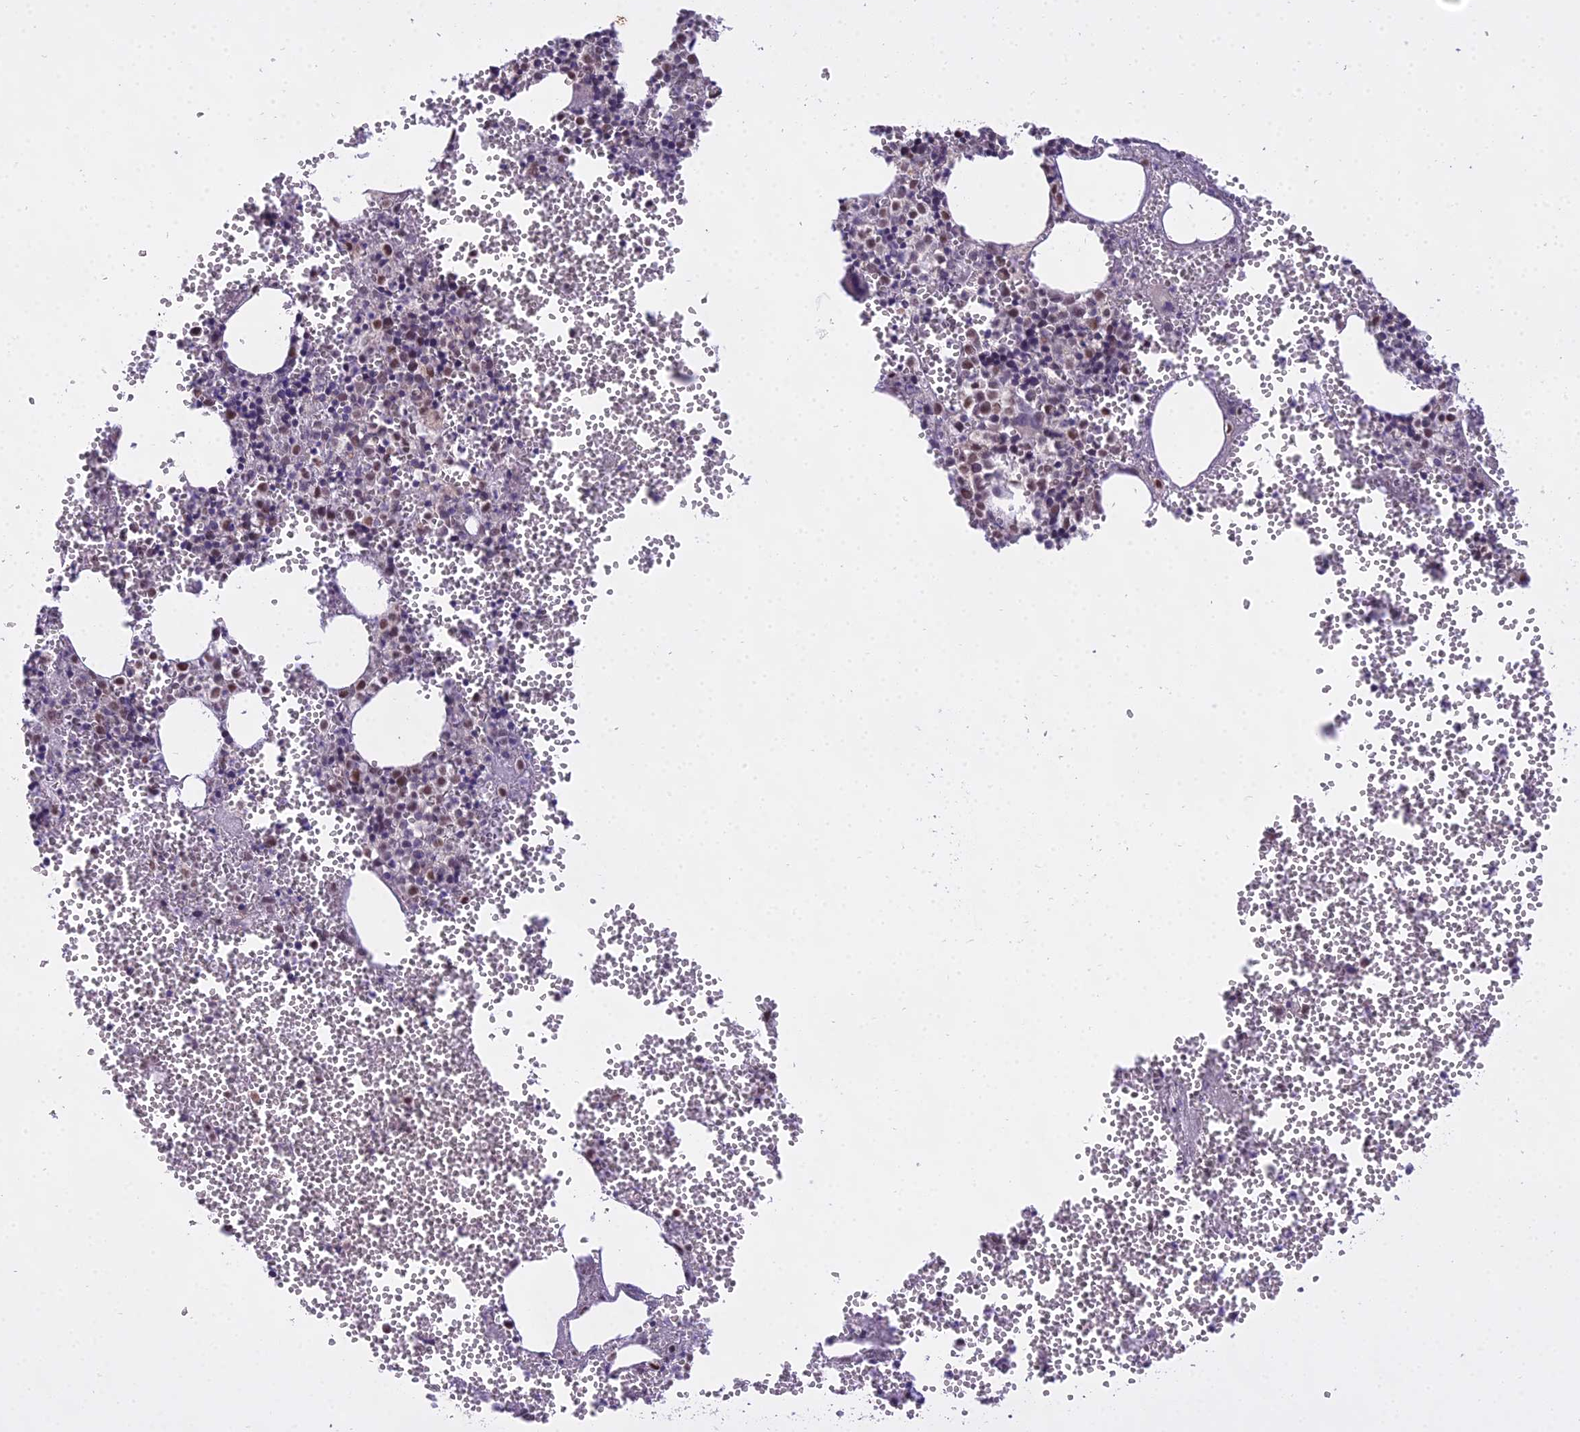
{"staining": {"intensity": "moderate", "quantity": "25%-75%", "location": "nuclear"}, "tissue": "bone marrow", "cell_type": "Hematopoietic cells", "image_type": "normal", "snomed": [{"axis": "morphology", "description": "Normal tissue, NOS"}, {"axis": "topography", "description": "Bone marrow"}], "caption": "A photomicrograph of human bone marrow stained for a protein displays moderate nuclear brown staining in hematopoietic cells.", "gene": "MAT2A", "patient": {"sex": "female", "age": 77}}